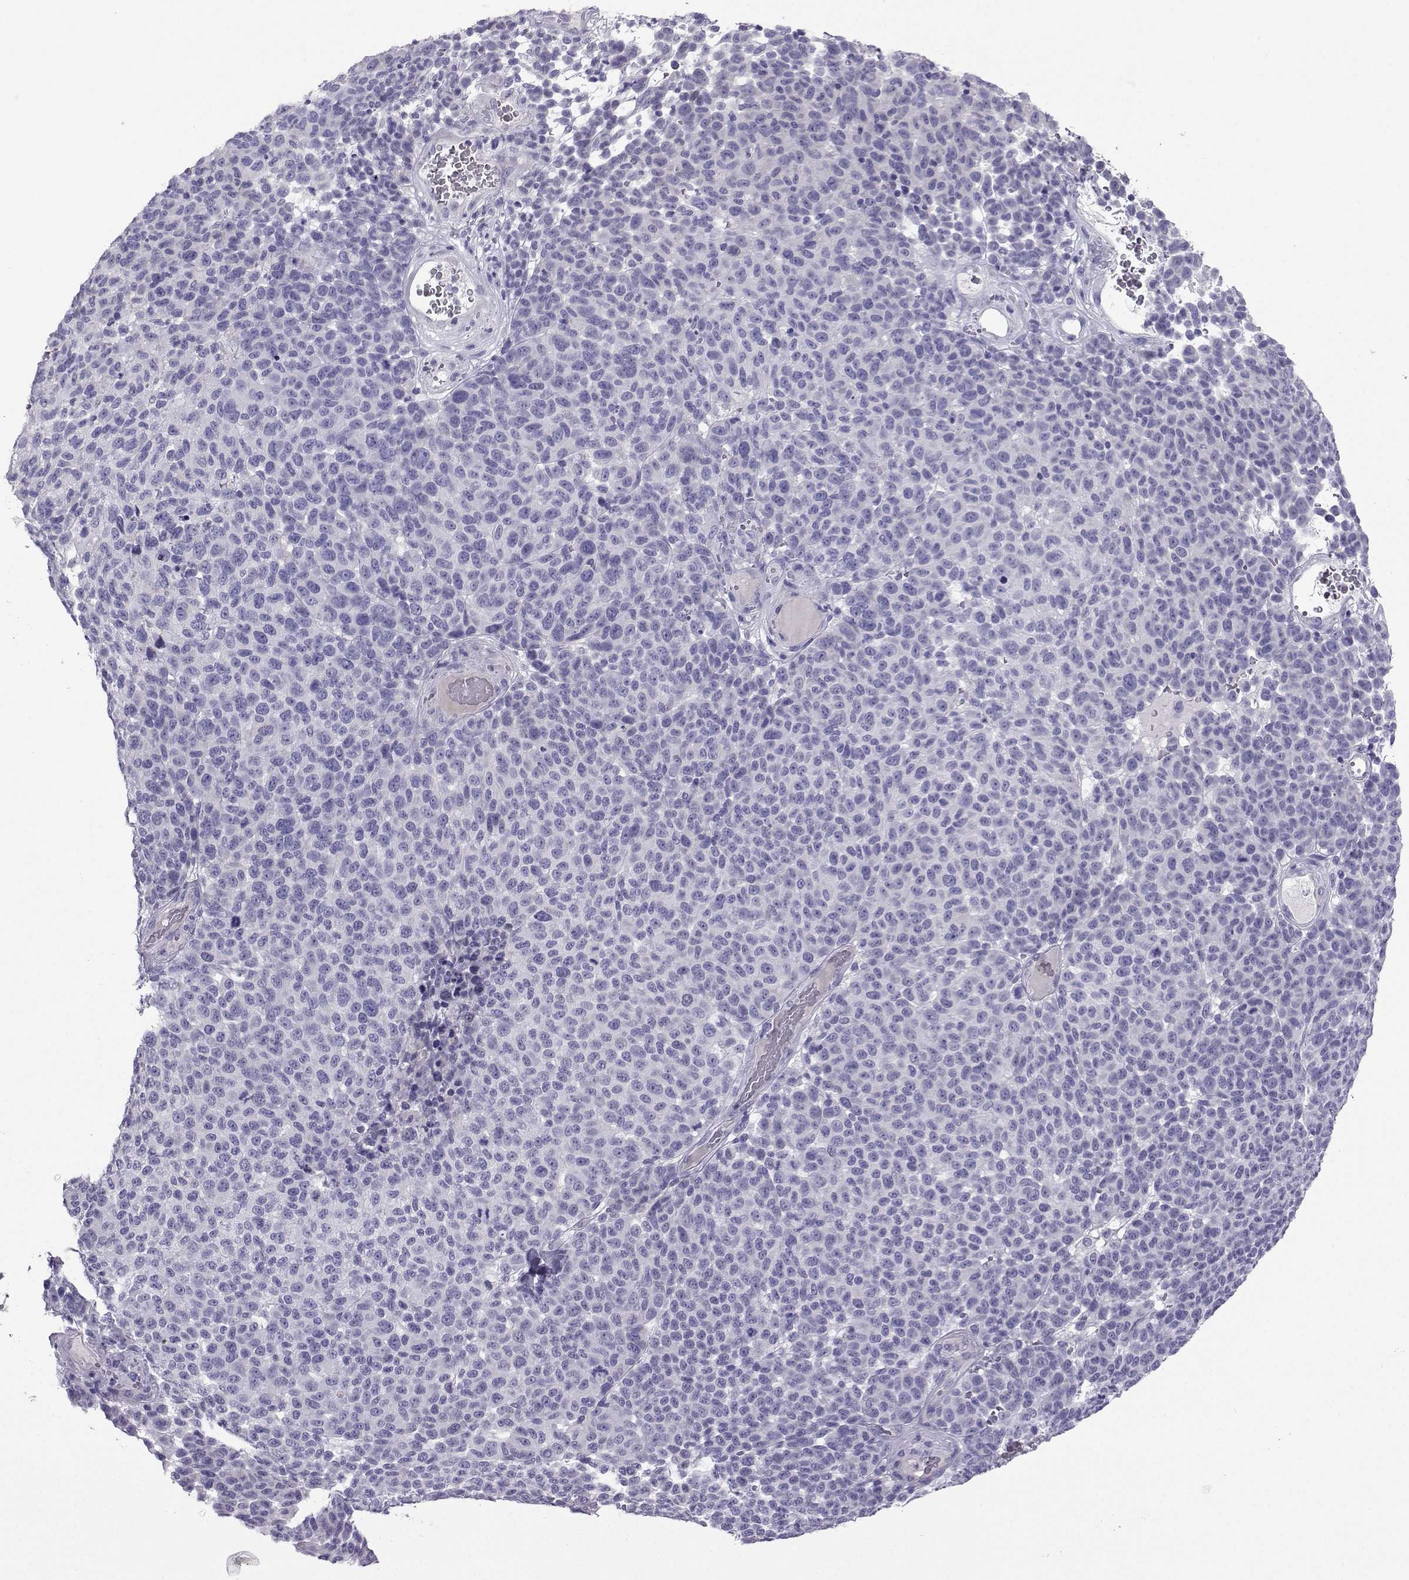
{"staining": {"intensity": "negative", "quantity": "none", "location": "none"}, "tissue": "melanoma", "cell_type": "Tumor cells", "image_type": "cancer", "snomed": [{"axis": "morphology", "description": "Malignant melanoma, NOS"}, {"axis": "topography", "description": "Skin"}], "caption": "An image of human malignant melanoma is negative for staining in tumor cells.", "gene": "FBXO24", "patient": {"sex": "male", "age": 59}}